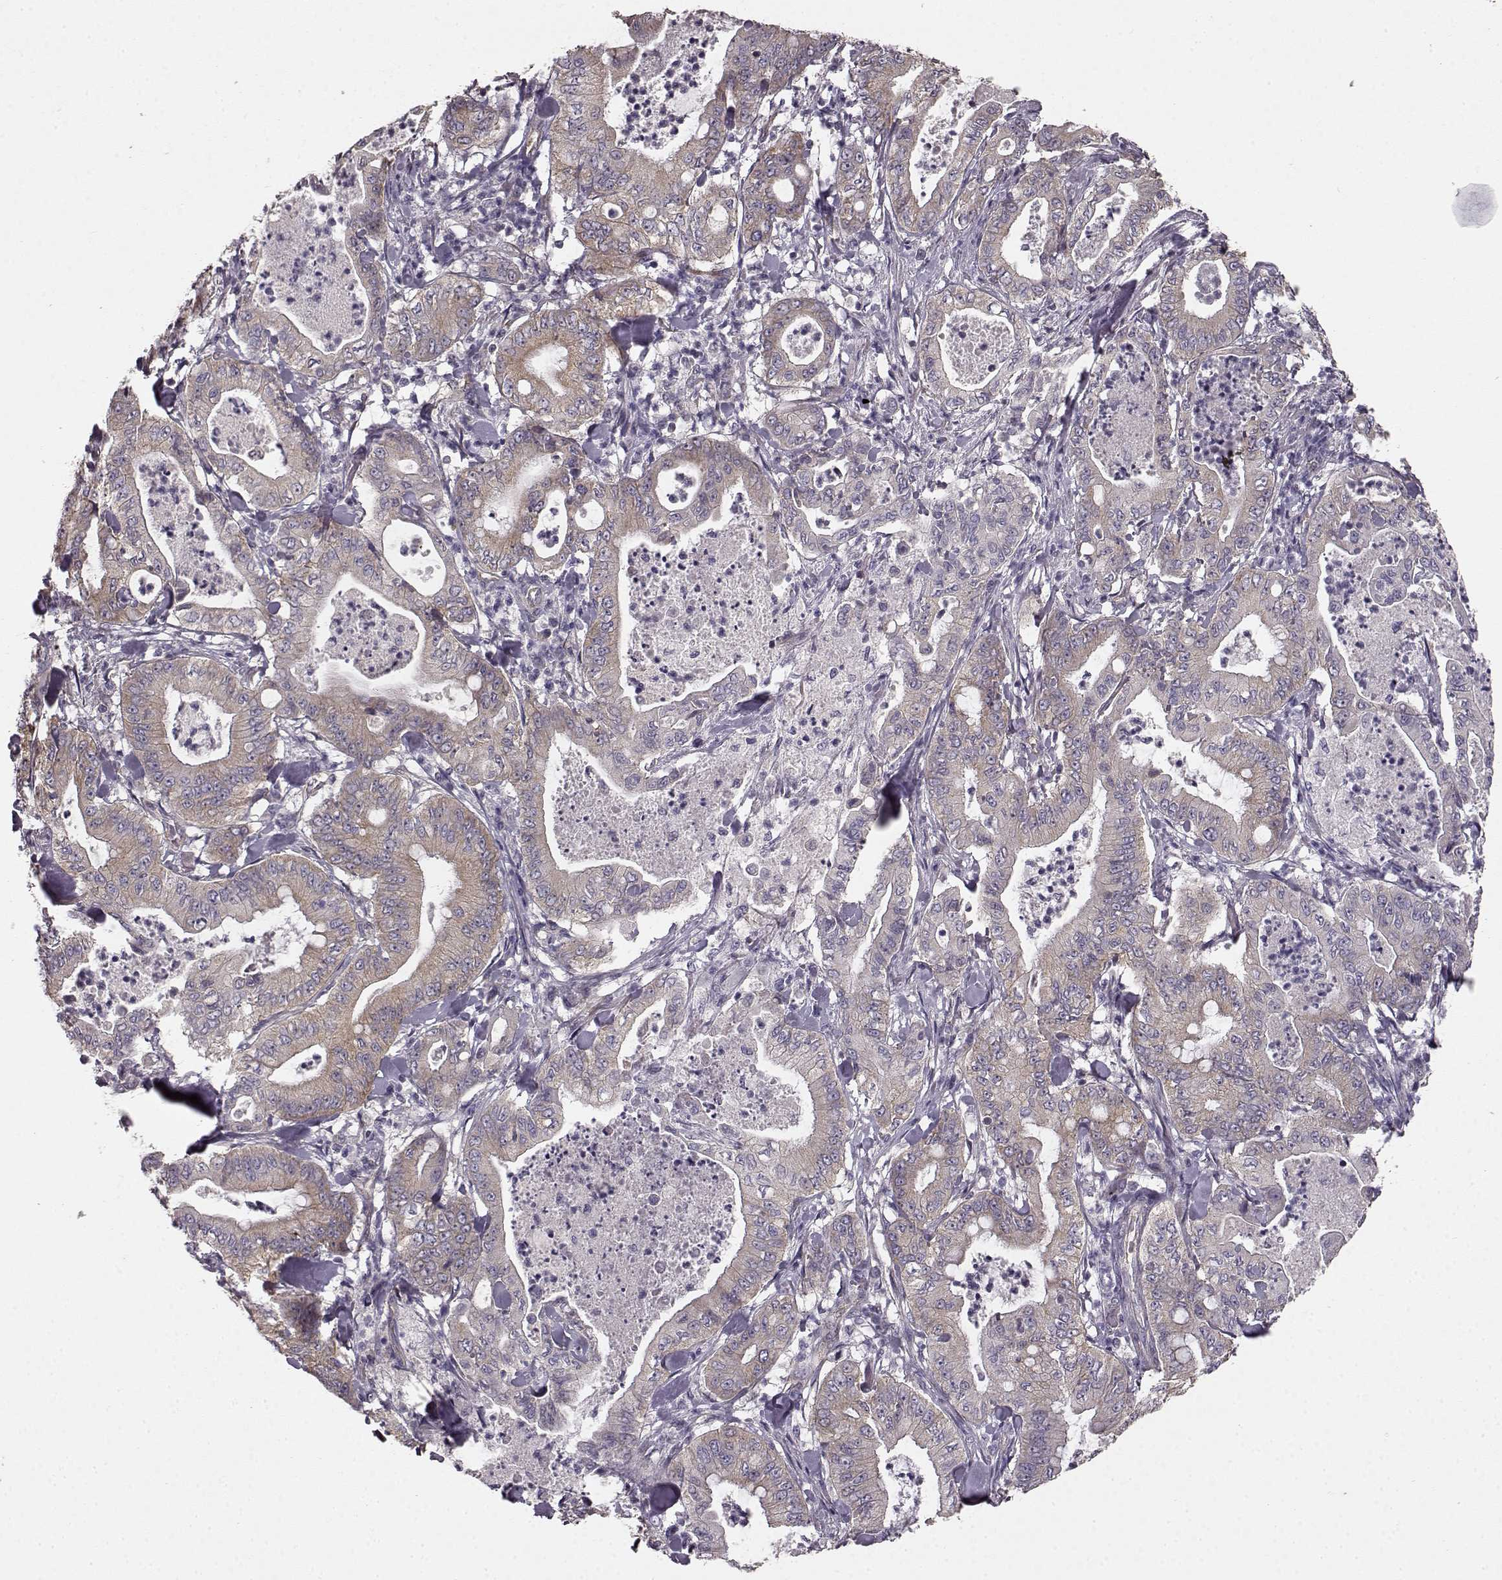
{"staining": {"intensity": "weak", "quantity": ">75%", "location": "cytoplasmic/membranous"}, "tissue": "pancreatic cancer", "cell_type": "Tumor cells", "image_type": "cancer", "snomed": [{"axis": "morphology", "description": "Adenocarcinoma, NOS"}, {"axis": "topography", "description": "Pancreas"}], "caption": "Protein analysis of pancreatic adenocarcinoma tissue shows weak cytoplasmic/membranous positivity in approximately >75% of tumor cells. (Brightfield microscopy of DAB IHC at high magnification).", "gene": "ERBB3", "patient": {"sex": "male", "age": 71}}